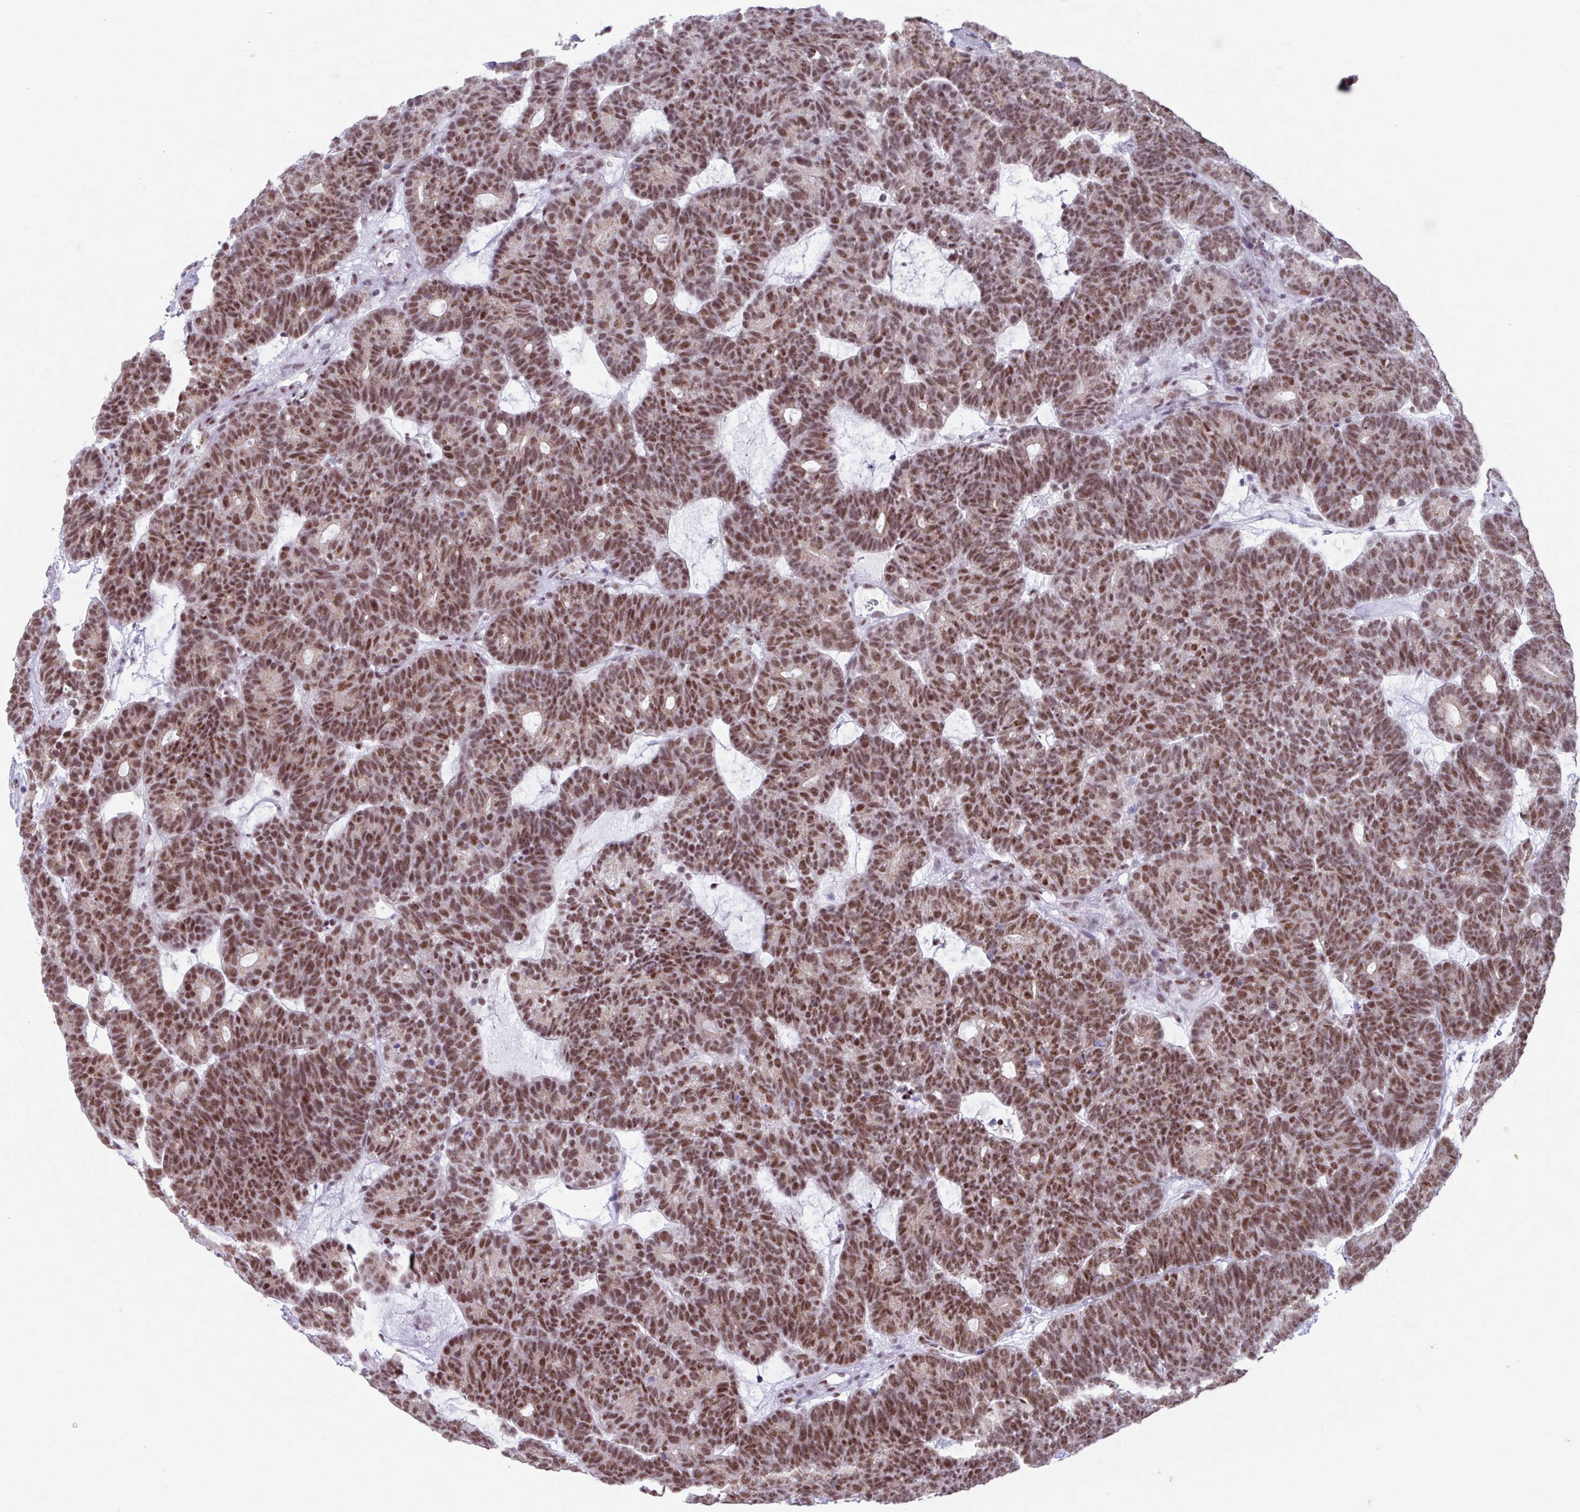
{"staining": {"intensity": "moderate", "quantity": ">75%", "location": "nuclear"}, "tissue": "head and neck cancer", "cell_type": "Tumor cells", "image_type": "cancer", "snomed": [{"axis": "morphology", "description": "Adenocarcinoma, NOS"}, {"axis": "topography", "description": "Head-Neck"}], "caption": "Human head and neck cancer (adenocarcinoma) stained with a brown dye reveals moderate nuclear positive staining in approximately >75% of tumor cells.", "gene": "PUF60", "patient": {"sex": "female", "age": 81}}